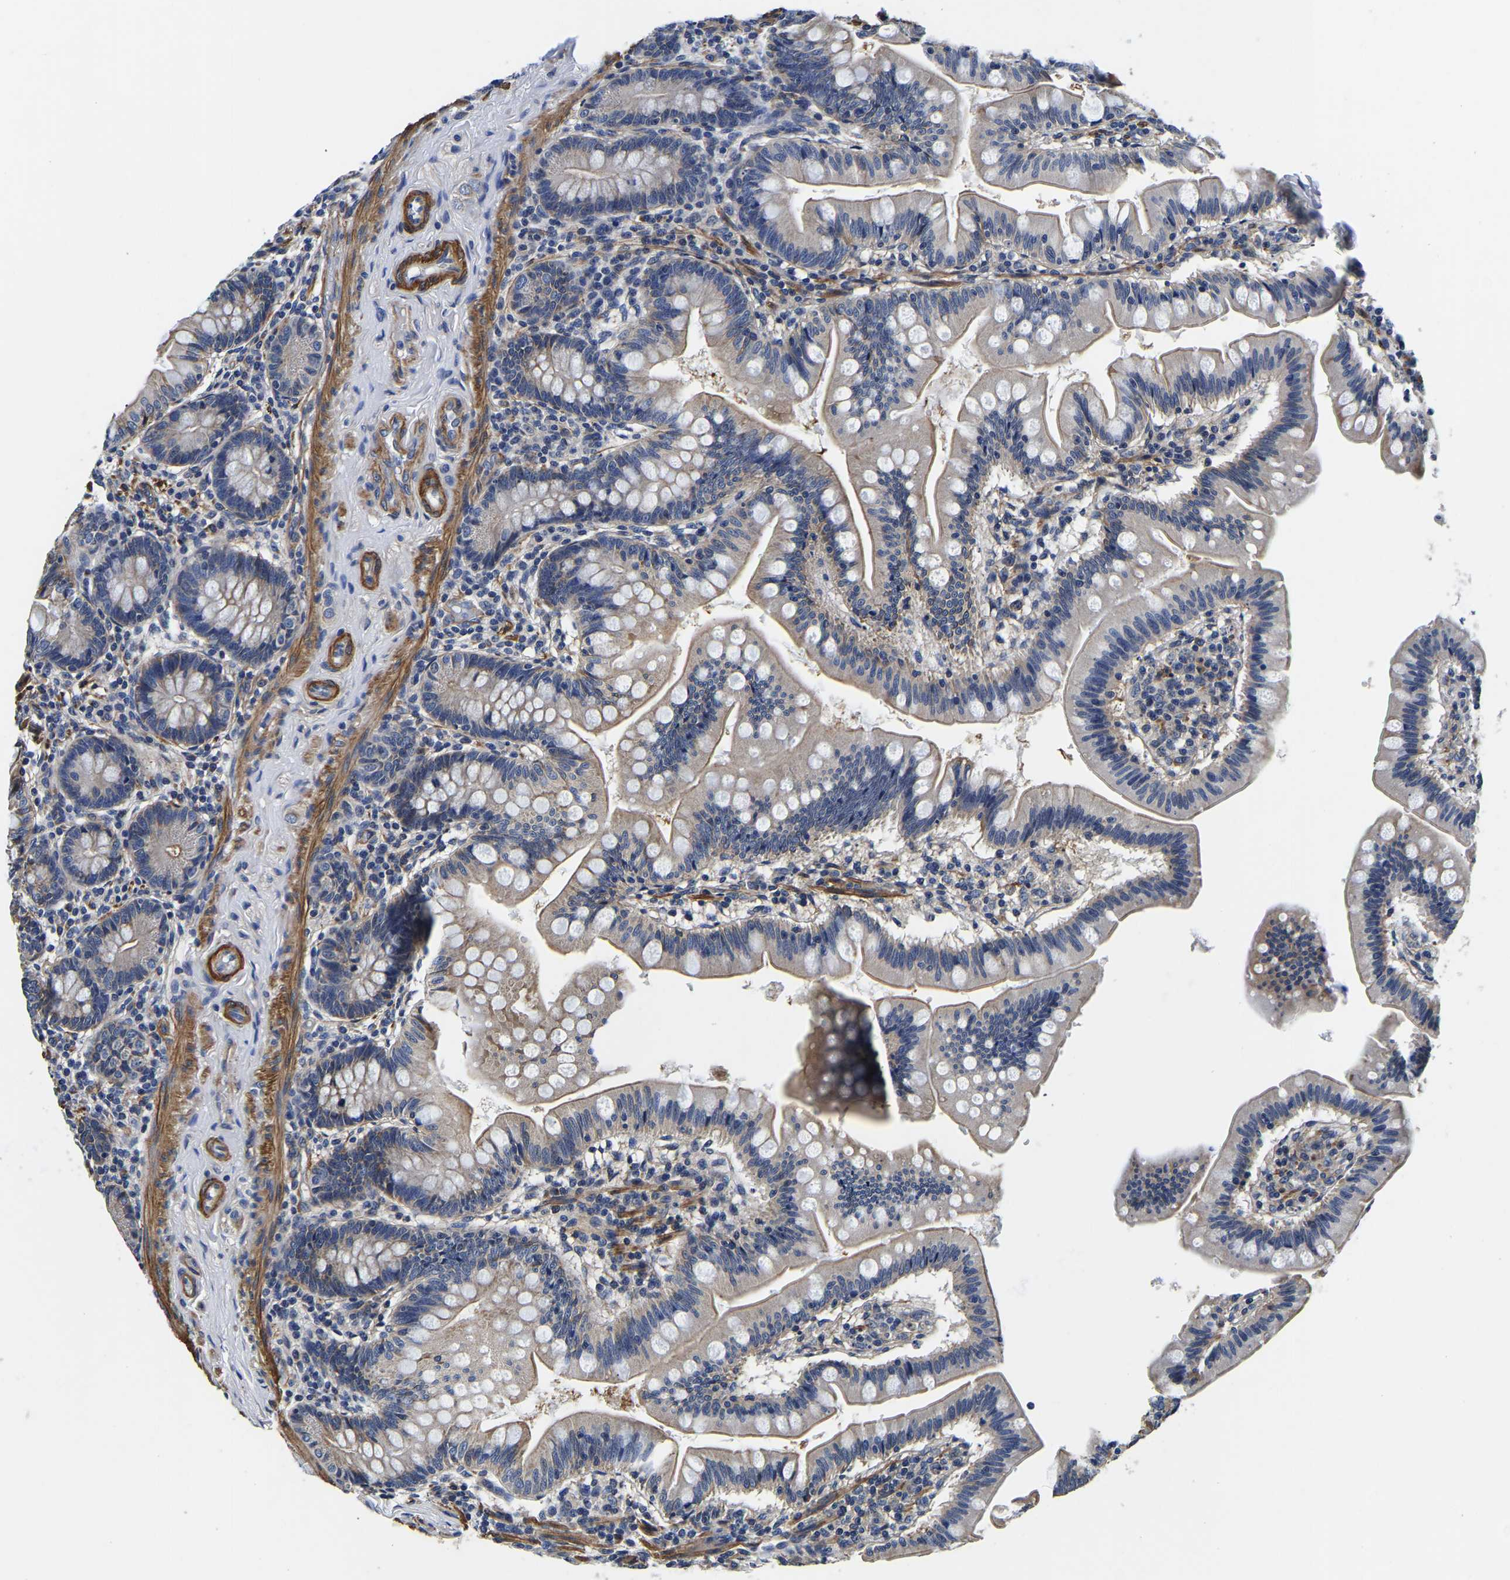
{"staining": {"intensity": "moderate", "quantity": "<25%", "location": "cytoplasmic/membranous"}, "tissue": "small intestine", "cell_type": "Glandular cells", "image_type": "normal", "snomed": [{"axis": "morphology", "description": "Normal tissue, NOS"}, {"axis": "topography", "description": "Small intestine"}], "caption": "Protein positivity by IHC shows moderate cytoplasmic/membranous staining in about <25% of glandular cells in normal small intestine. (IHC, brightfield microscopy, high magnification).", "gene": "KCTD17", "patient": {"sex": "male", "age": 7}}